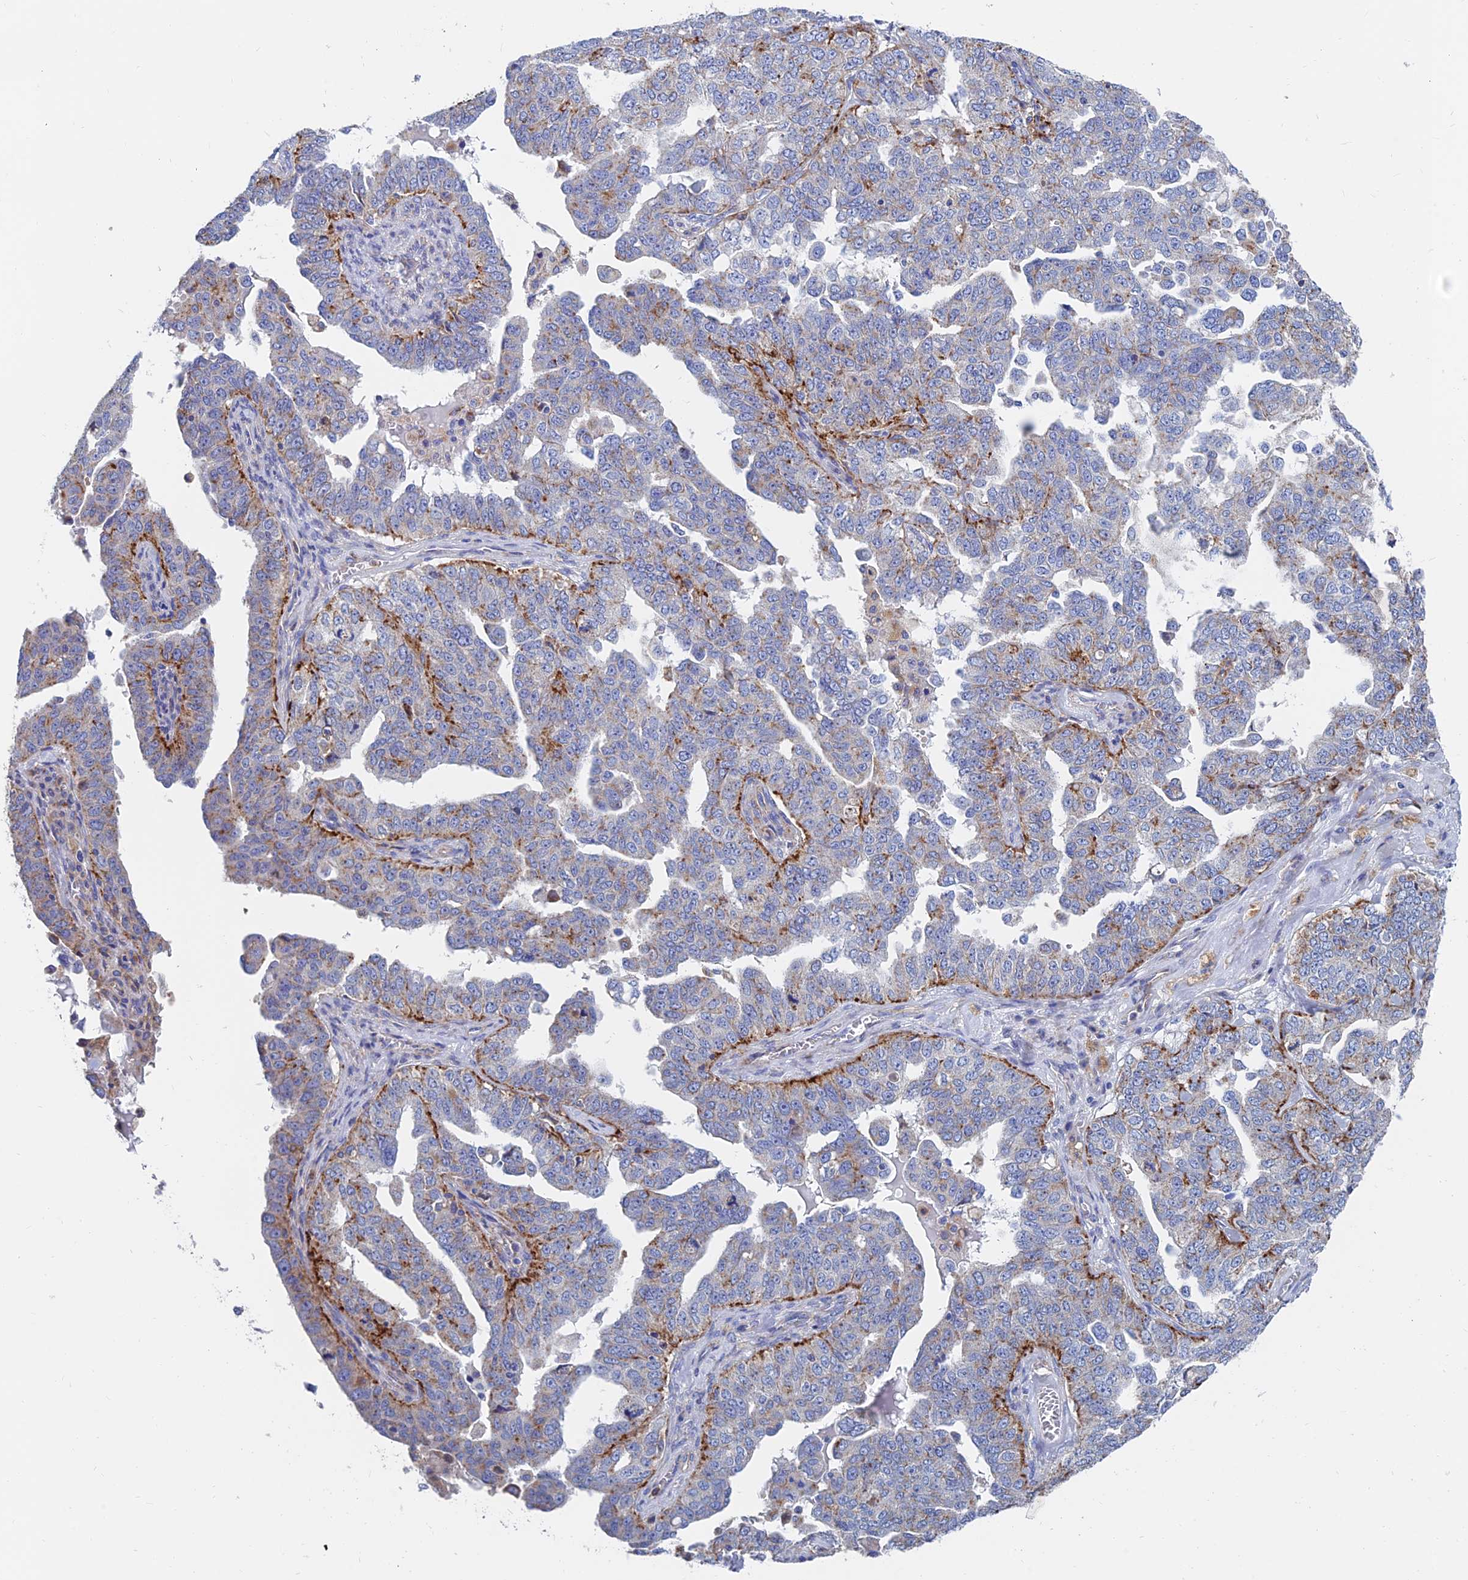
{"staining": {"intensity": "moderate", "quantity": "25%-75%", "location": "cytoplasmic/membranous"}, "tissue": "ovarian cancer", "cell_type": "Tumor cells", "image_type": "cancer", "snomed": [{"axis": "morphology", "description": "Carcinoma, endometroid"}, {"axis": "topography", "description": "Ovary"}], "caption": "DAB immunohistochemical staining of ovarian cancer (endometroid carcinoma) exhibits moderate cytoplasmic/membranous protein staining in about 25%-75% of tumor cells. Using DAB (brown) and hematoxylin (blue) stains, captured at high magnification using brightfield microscopy.", "gene": "SPNS1", "patient": {"sex": "female", "age": 62}}